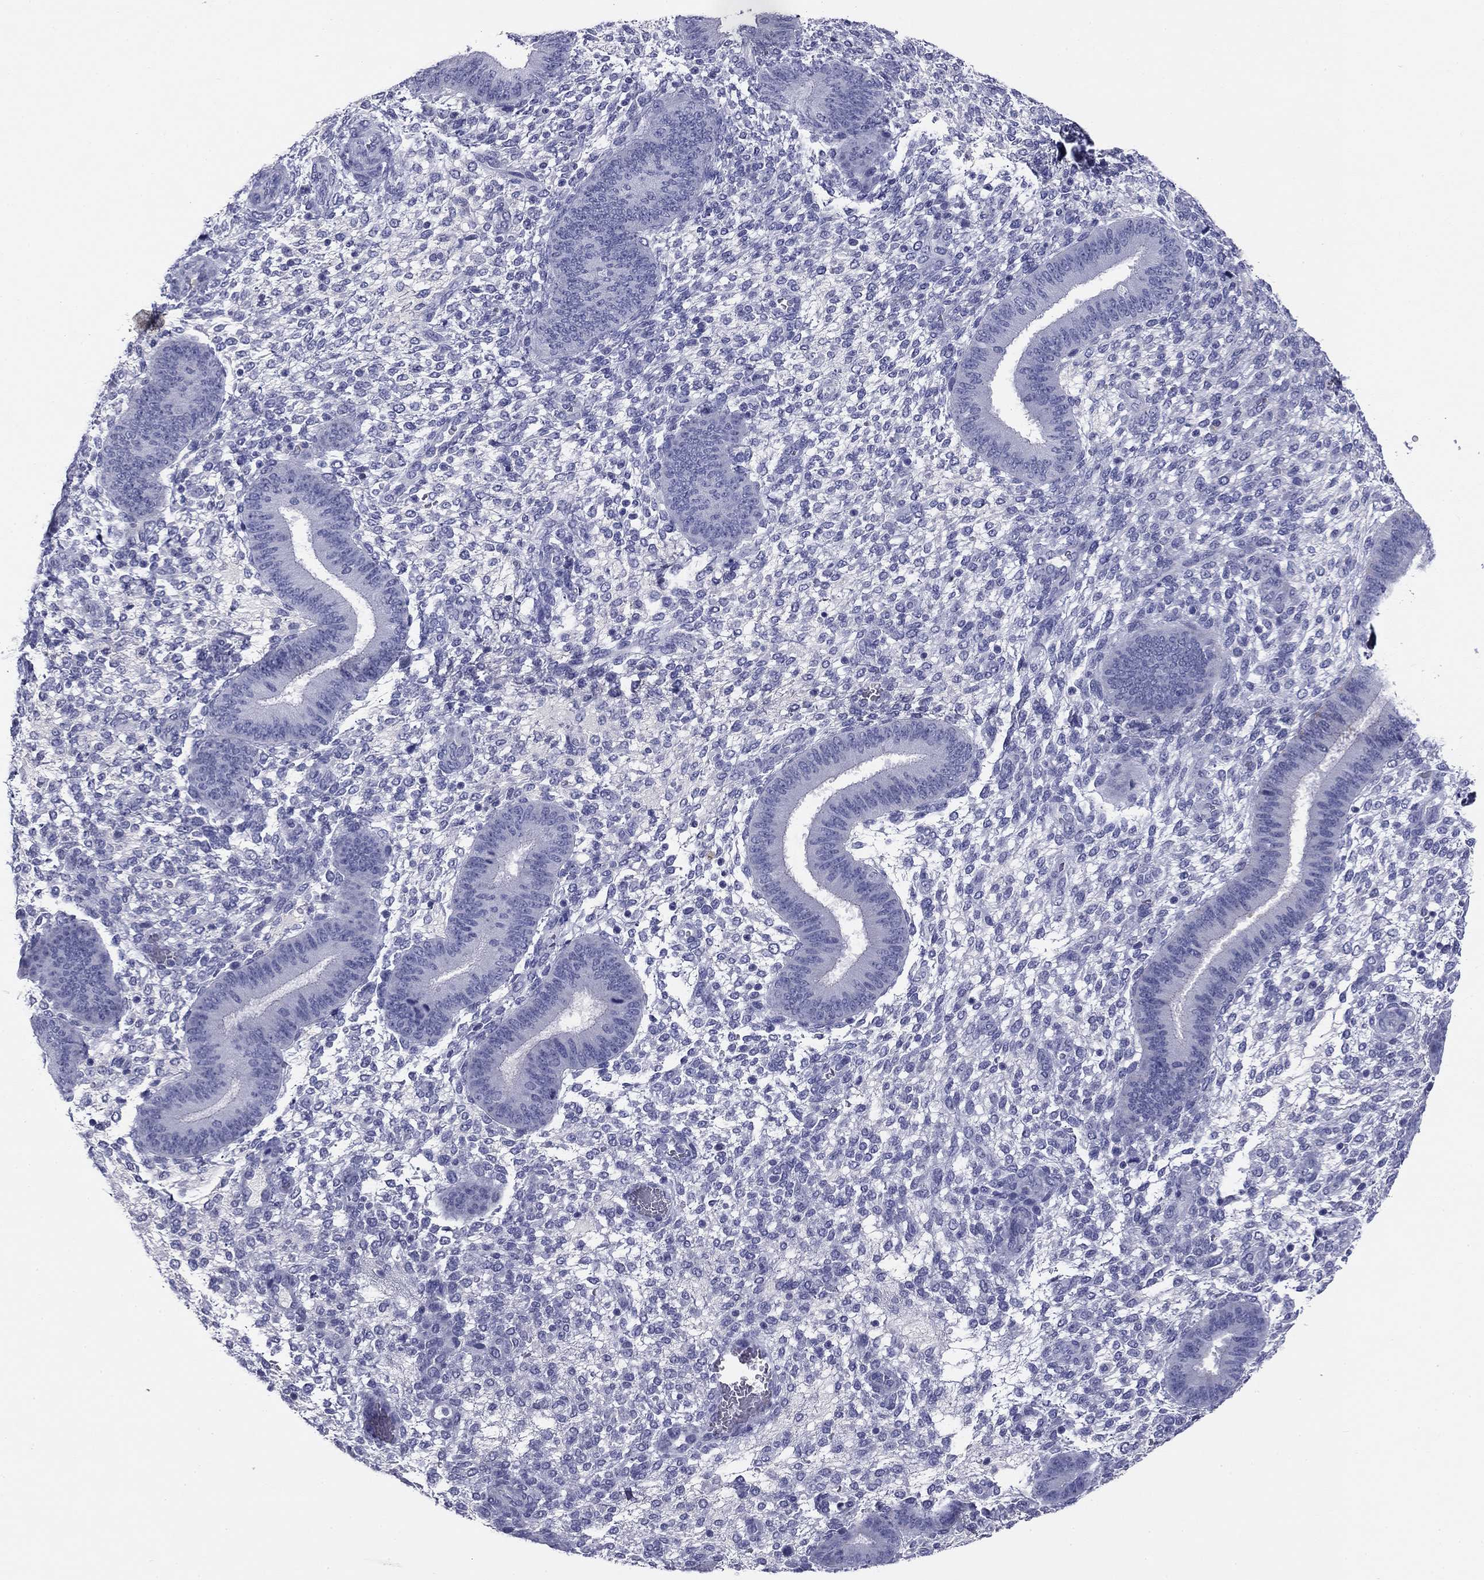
{"staining": {"intensity": "negative", "quantity": "none", "location": "none"}, "tissue": "endometrium", "cell_type": "Cells in endometrial stroma", "image_type": "normal", "snomed": [{"axis": "morphology", "description": "Normal tissue, NOS"}, {"axis": "topography", "description": "Endometrium"}], "caption": "IHC of normal human endometrium shows no positivity in cells in endometrial stroma.", "gene": "ABCC2", "patient": {"sex": "female", "age": 39}}